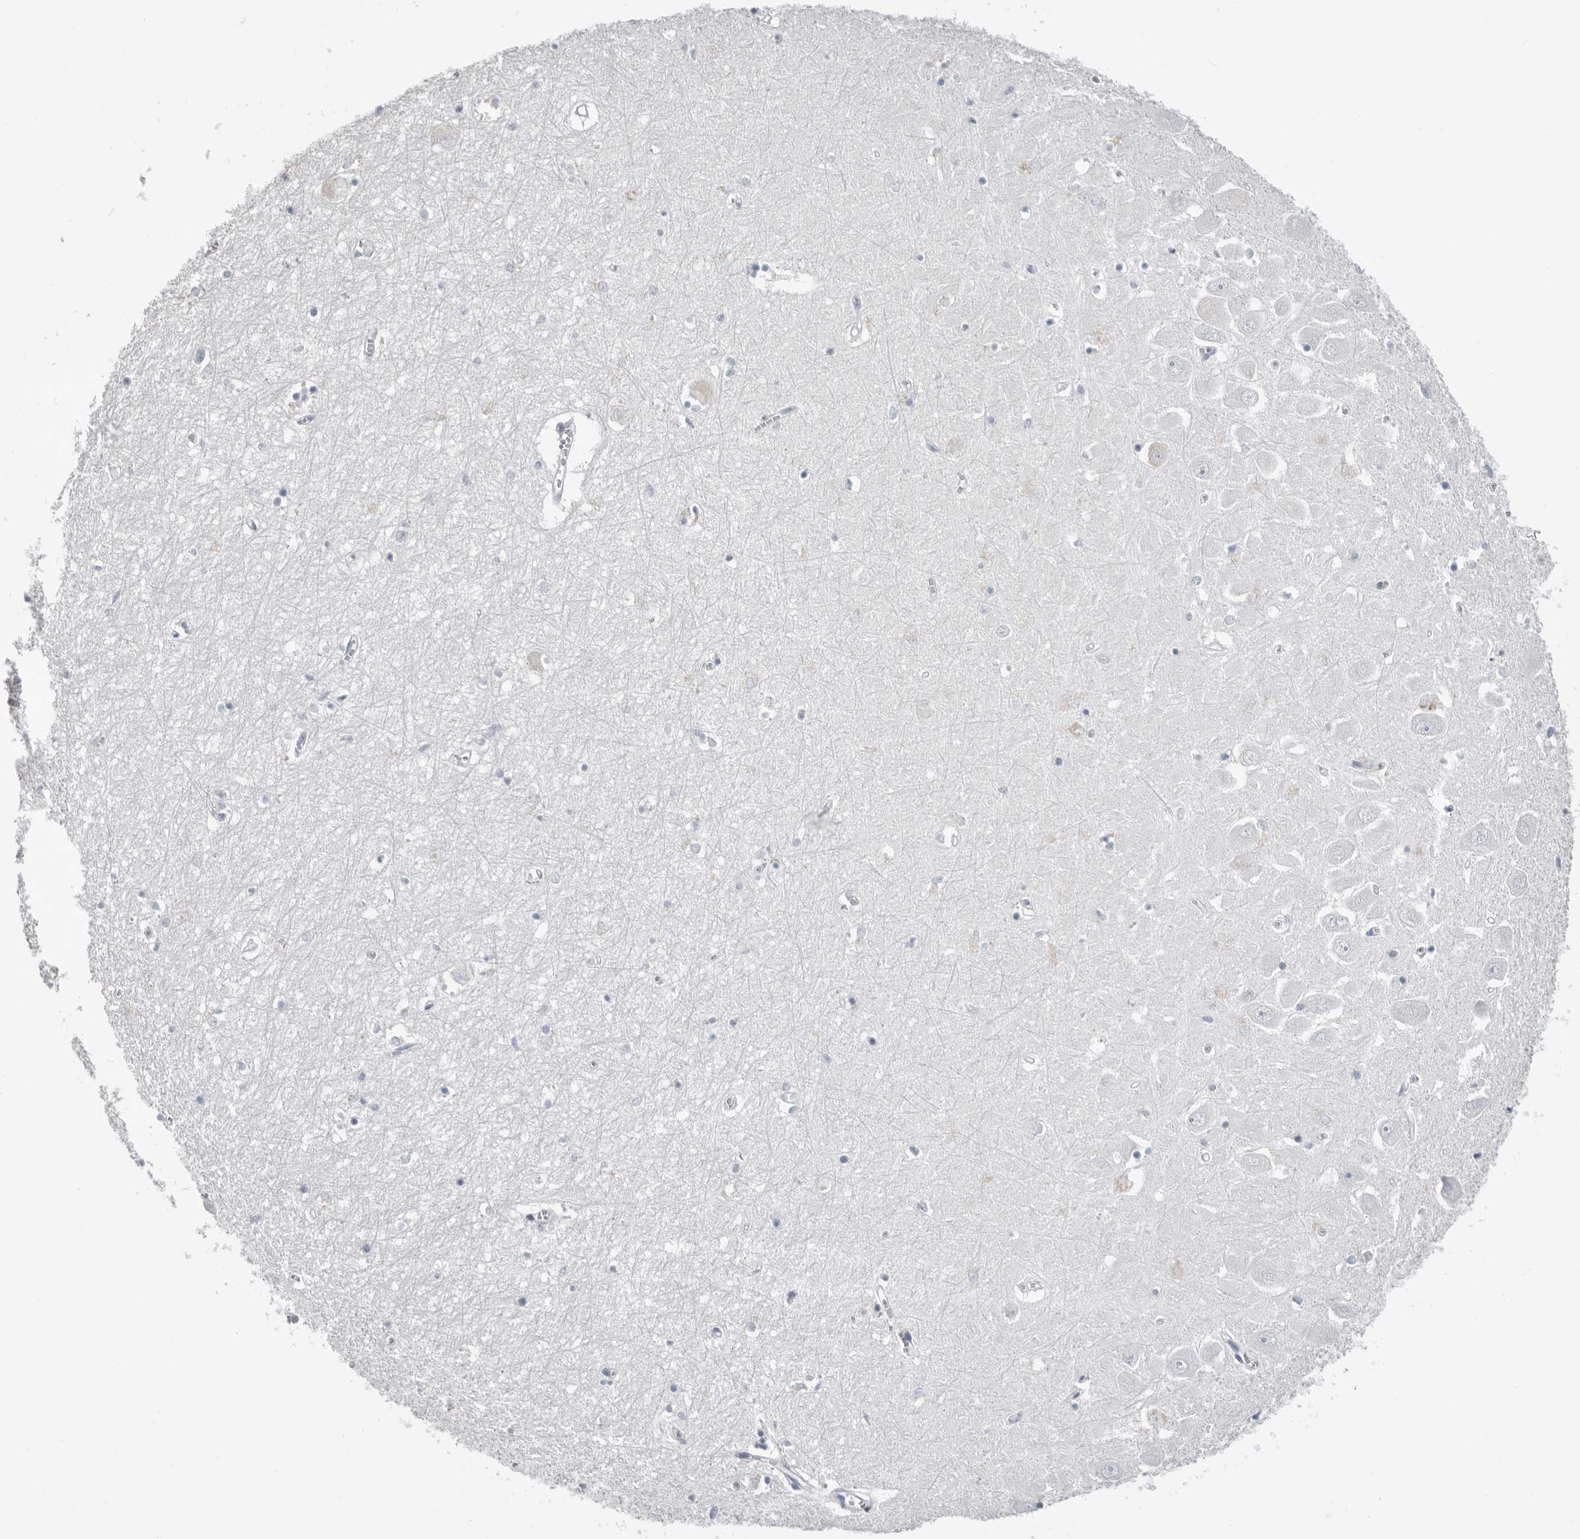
{"staining": {"intensity": "negative", "quantity": "none", "location": "none"}, "tissue": "hippocampus", "cell_type": "Glial cells", "image_type": "normal", "snomed": [{"axis": "morphology", "description": "Normal tissue, NOS"}, {"axis": "topography", "description": "Hippocampus"}], "caption": "Immunohistochemistry image of unremarkable hippocampus: hippocampus stained with DAB shows no significant protein staining in glial cells. (DAB immunohistochemistry, high magnification).", "gene": "APOA2", "patient": {"sex": "male", "age": 70}}